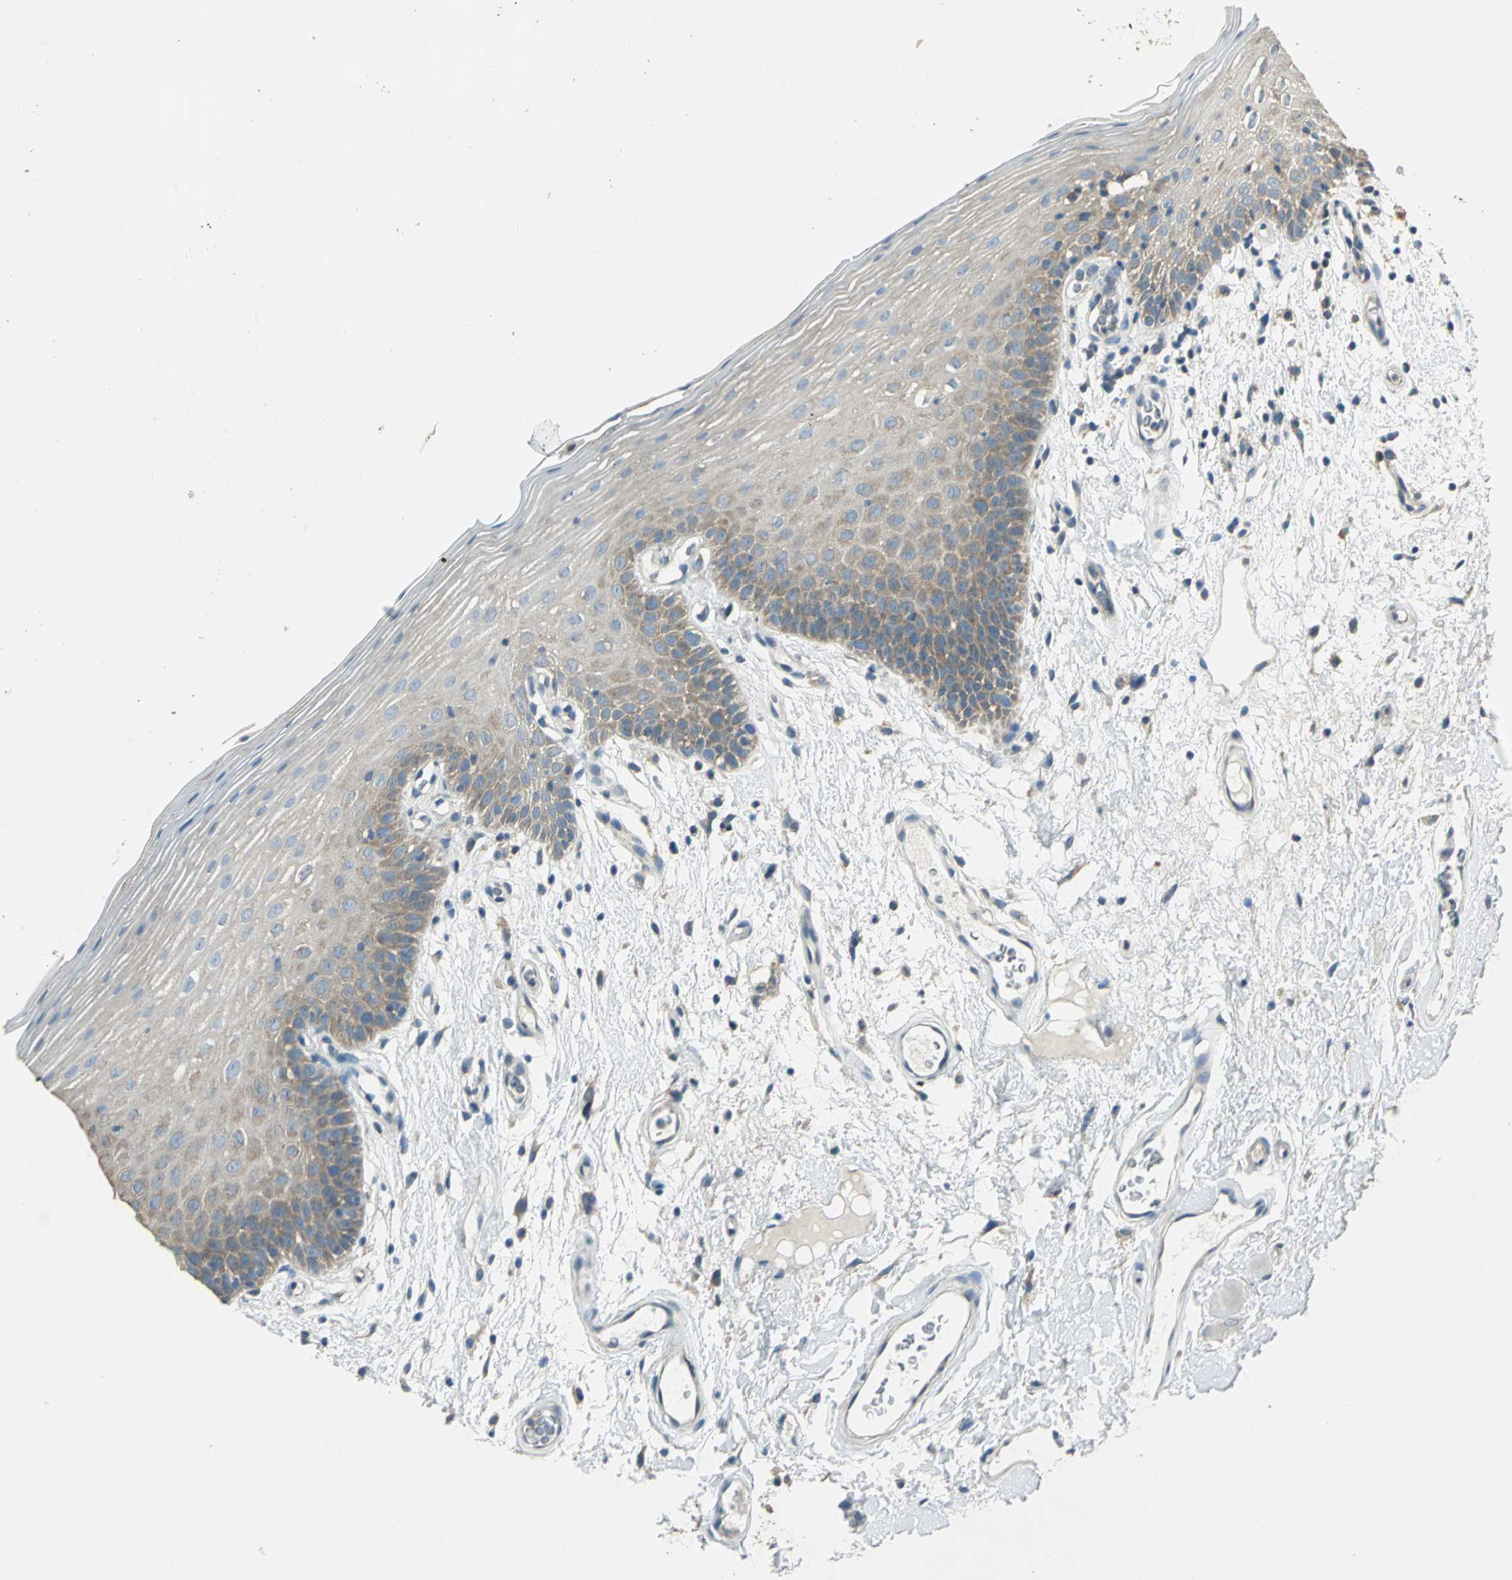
{"staining": {"intensity": "moderate", "quantity": "25%-75%", "location": "cytoplasmic/membranous"}, "tissue": "oral mucosa", "cell_type": "Squamous epithelial cells", "image_type": "normal", "snomed": [{"axis": "morphology", "description": "Normal tissue, NOS"}, {"axis": "morphology", "description": "Squamous cell carcinoma, NOS"}, {"axis": "topography", "description": "Skeletal muscle"}, {"axis": "topography", "description": "Oral tissue"}, {"axis": "topography", "description": "Head-Neck"}], "caption": "The micrograph displays staining of benign oral mucosa, revealing moderate cytoplasmic/membranous protein positivity (brown color) within squamous epithelial cells. Nuclei are stained in blue.", "gene": "SHC2", "patient": {"sex": "male", "age": 71}}